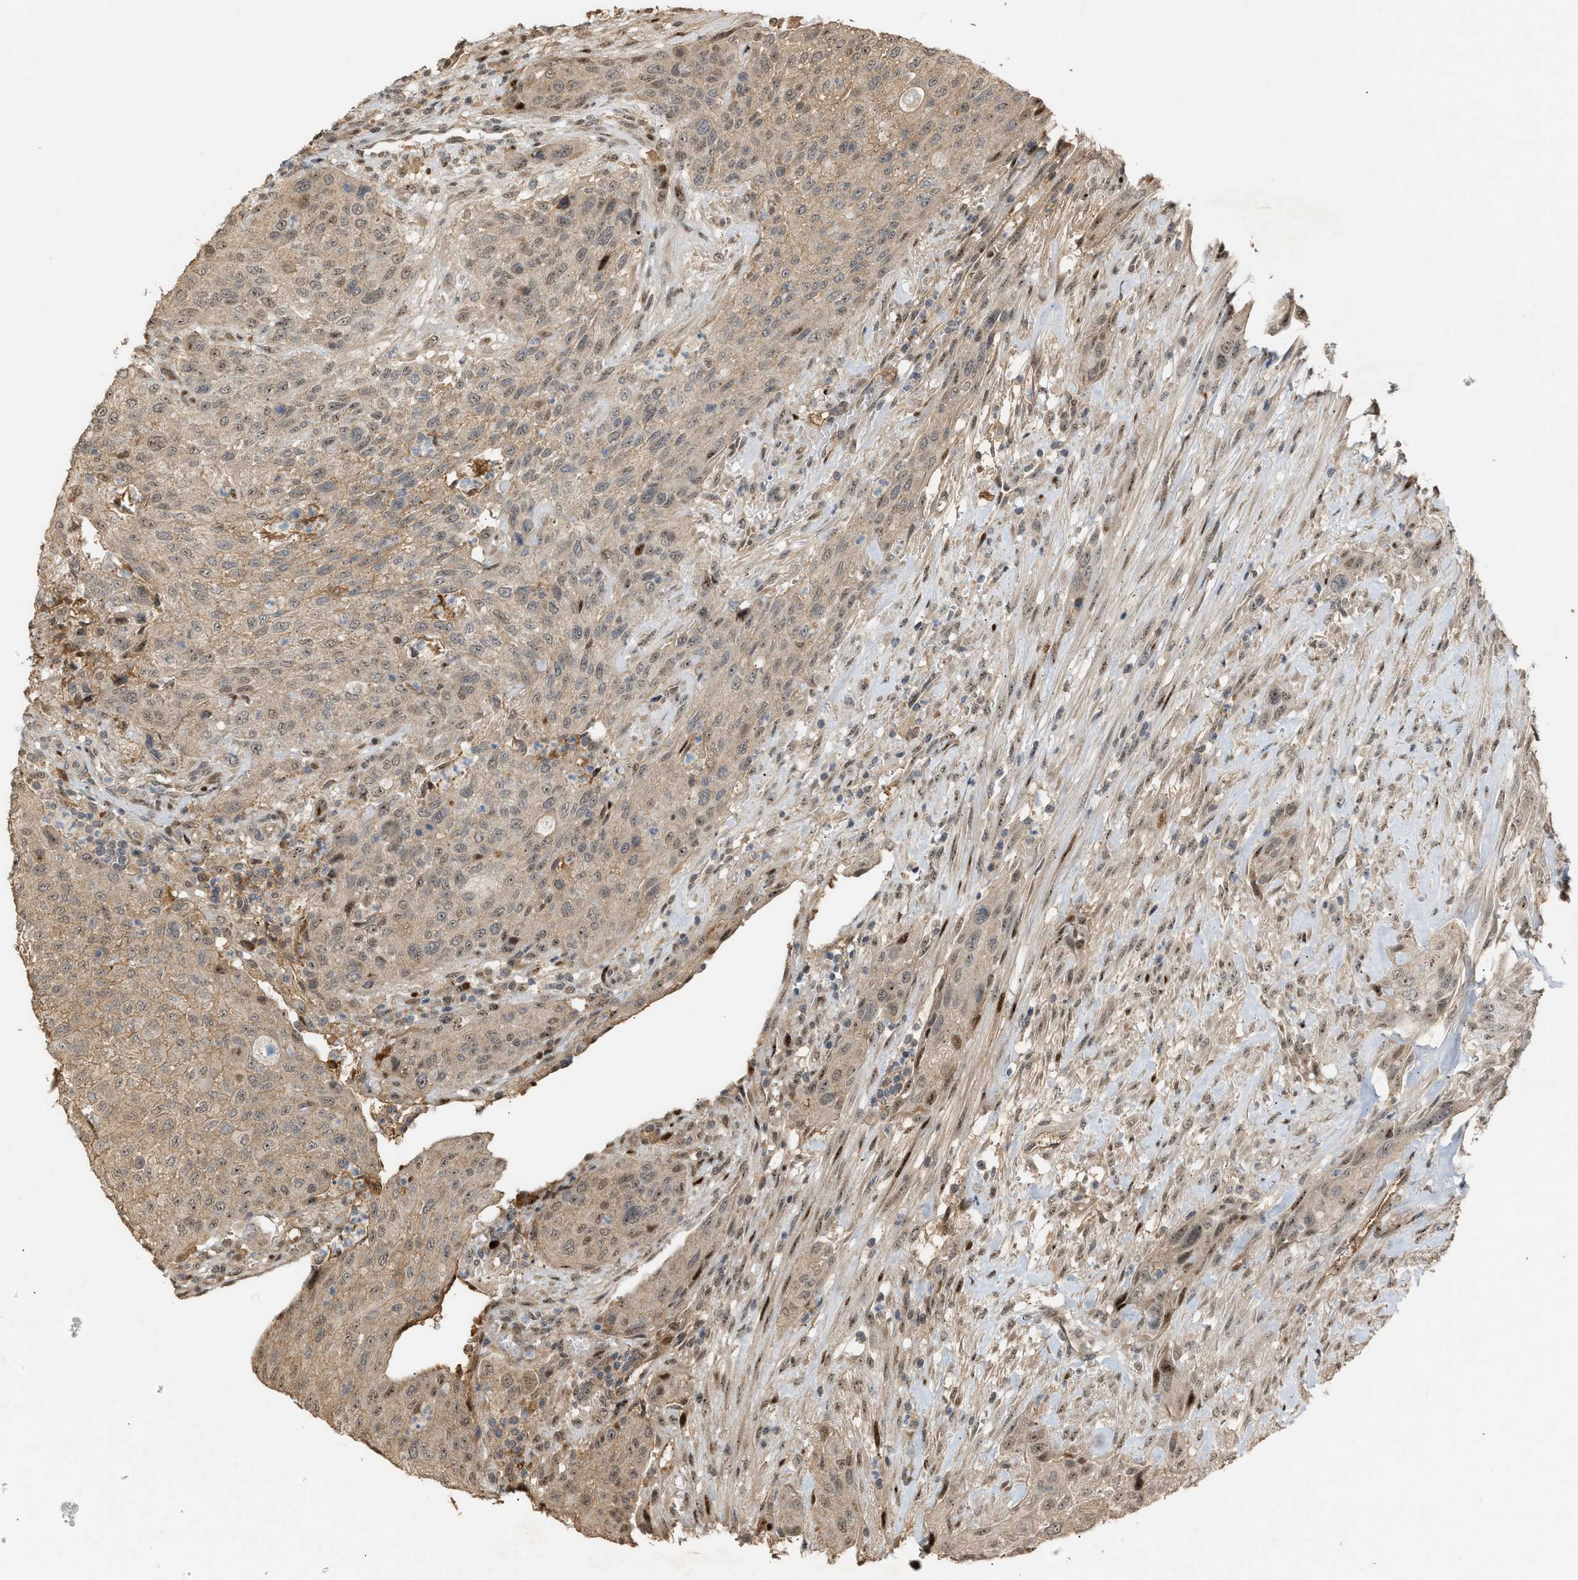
{"staining": {"intensity": "weak", "quantity": ">75%", "location": "cytoplasmic/membranous,nuclear"}, "tissue": "urothelial cancer", "cell_type": "Tumor cells", "image_type": "cancer", "snomed": [{"axis": "morphology", "description": "Urothelial carcinoma, Low grade"}, {"axis": "morphology", "description": "Urothelial carcinoma, High grade"}, {"axis": "topography", "description": "Urinary bladder"}], "caption": "Protein expression analysis of high-grade urothelial carcinoma shows weak cytoplasmic/membranous and nuclear positivity in about >75% of tumor cells.", "gene": "ZFAND5", "patient": {"sex": "male", "age": 35}}